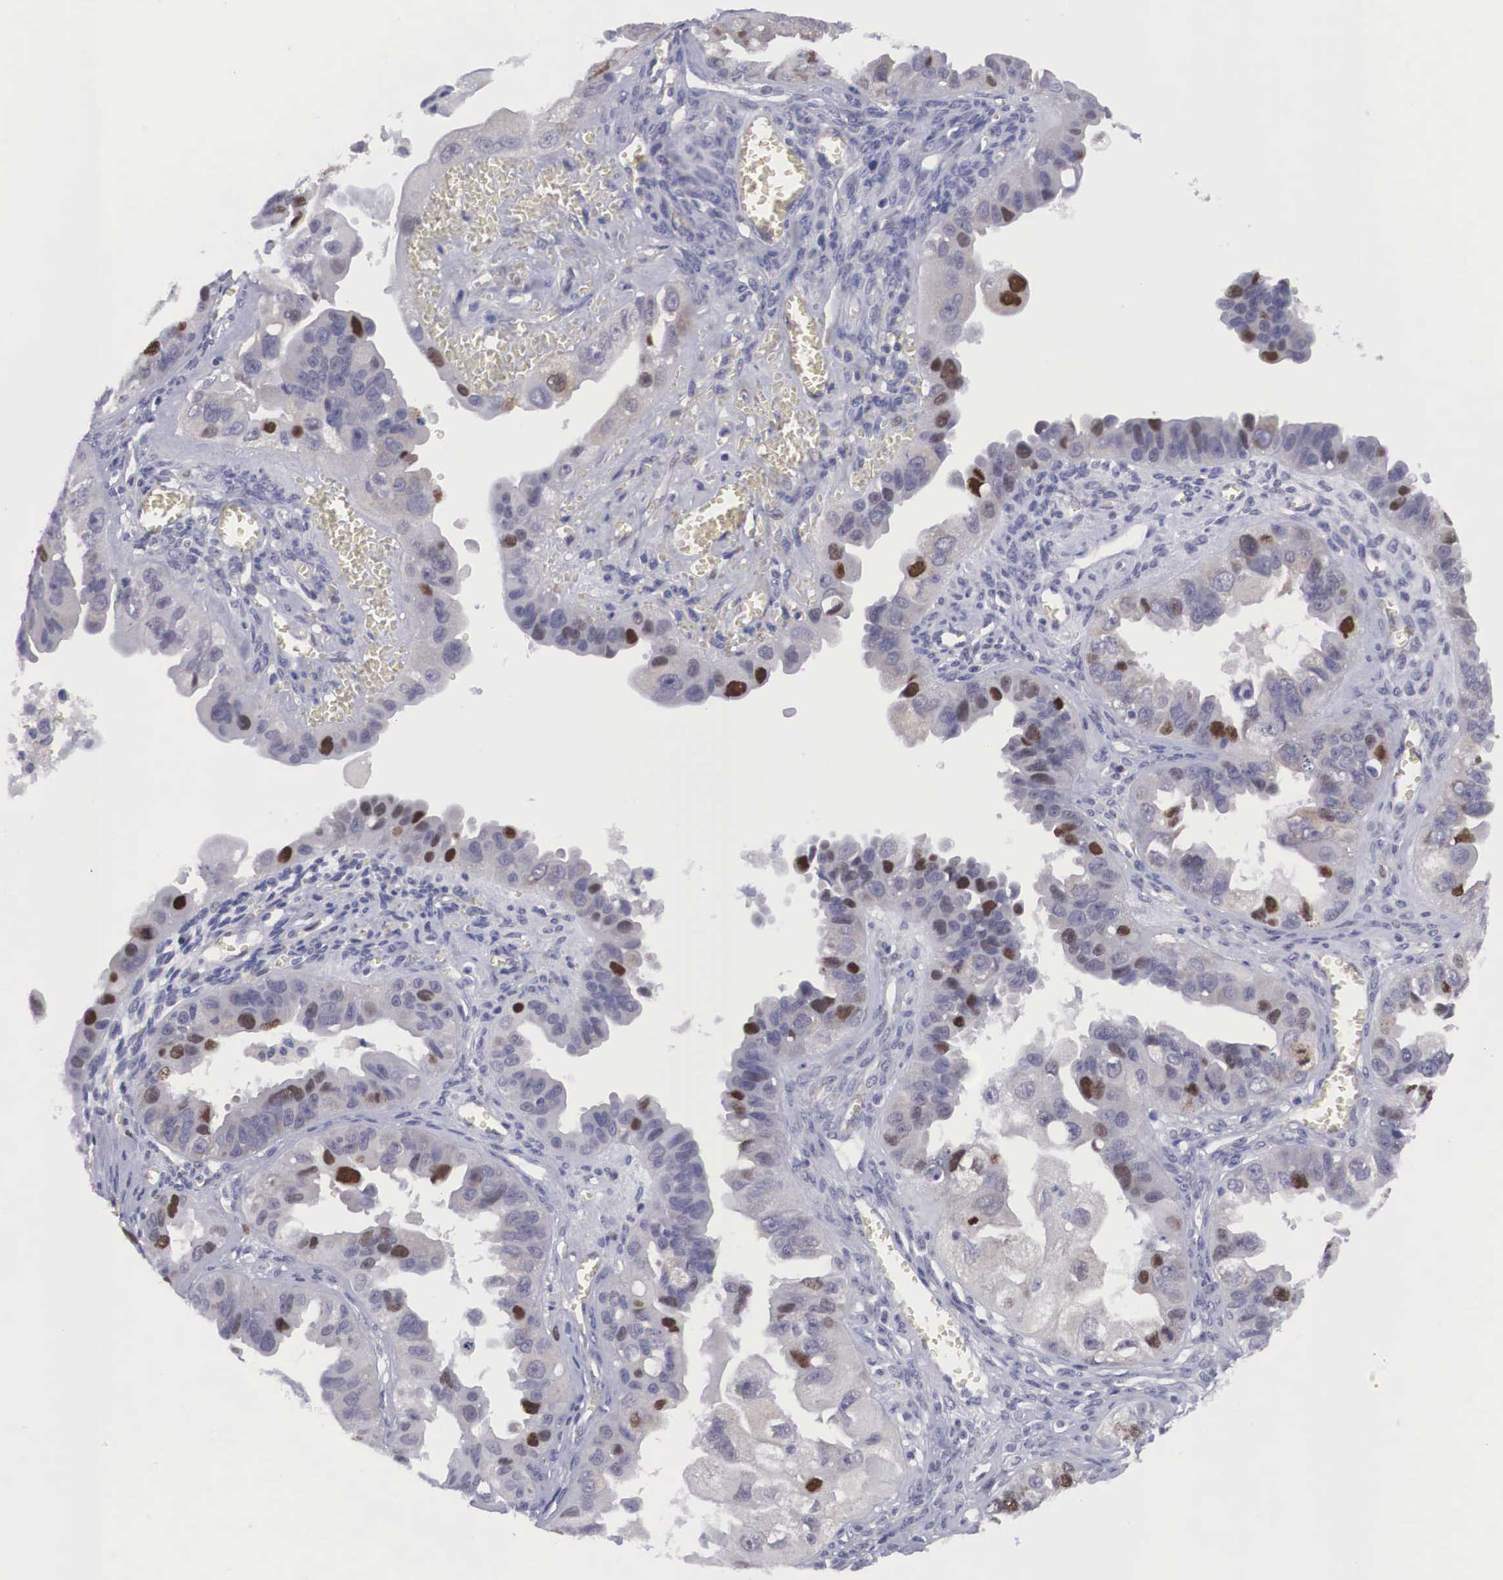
{"staining": {"intensity": "moderate", "quantity": "<25%", "location": "nuclear"}, "tissue": "ovarian cancer", "cell_type": "Tumor cells", "image_type": "cancer", "snomed": [{"axis": "morphology", "description": "Carcinoma, endometroid"}, {"axis": "topography", "description": "Ovary"}], "caption": "DAB (3,3'-diaminobenzidine) immunohistochemical staining of ovarian cancer shows moderate nuclear protein staining in approximately <25% of tumor cells.", "gene": "MAST4", "patient": {"sex": "female", "age": 85}}